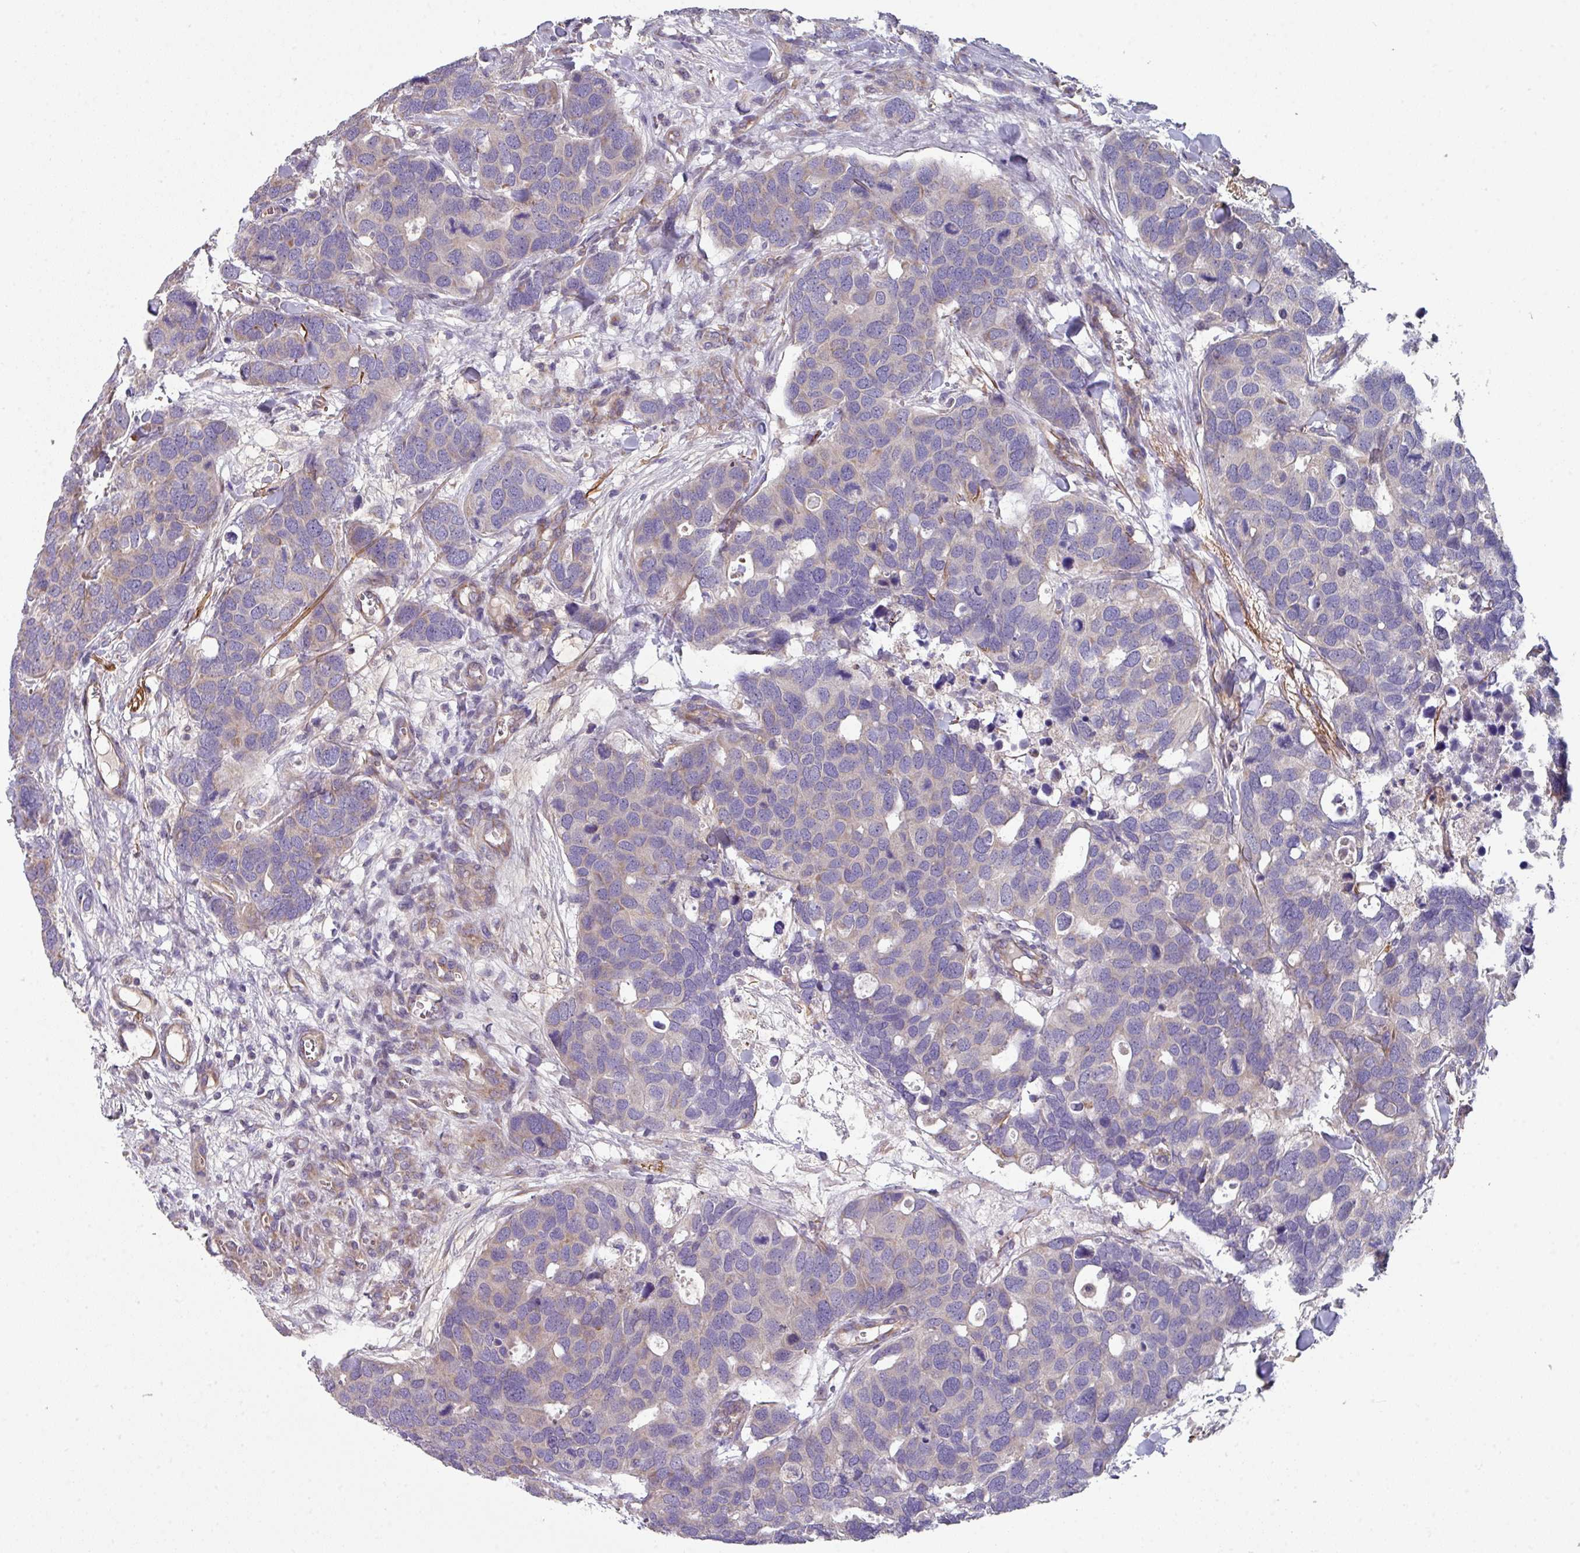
{"staining": {"intensity": "negative", "quantity": "none", "location": "none"}, "tissue": "breast cancer", "cell_type": "Tumor cells", "image_type": "cancer", "snomed": [{"axis": "morphology", "description": "Duct carcinoma"}, {"axis": "topography", "description": "Breast"}], "caption": "The image shows no significant positivity in tumor cells of breast cancer. Nuclei are stained in blue.", "gene": "DCAF12L2", "patient": {"sex": "female", "age": 83}}